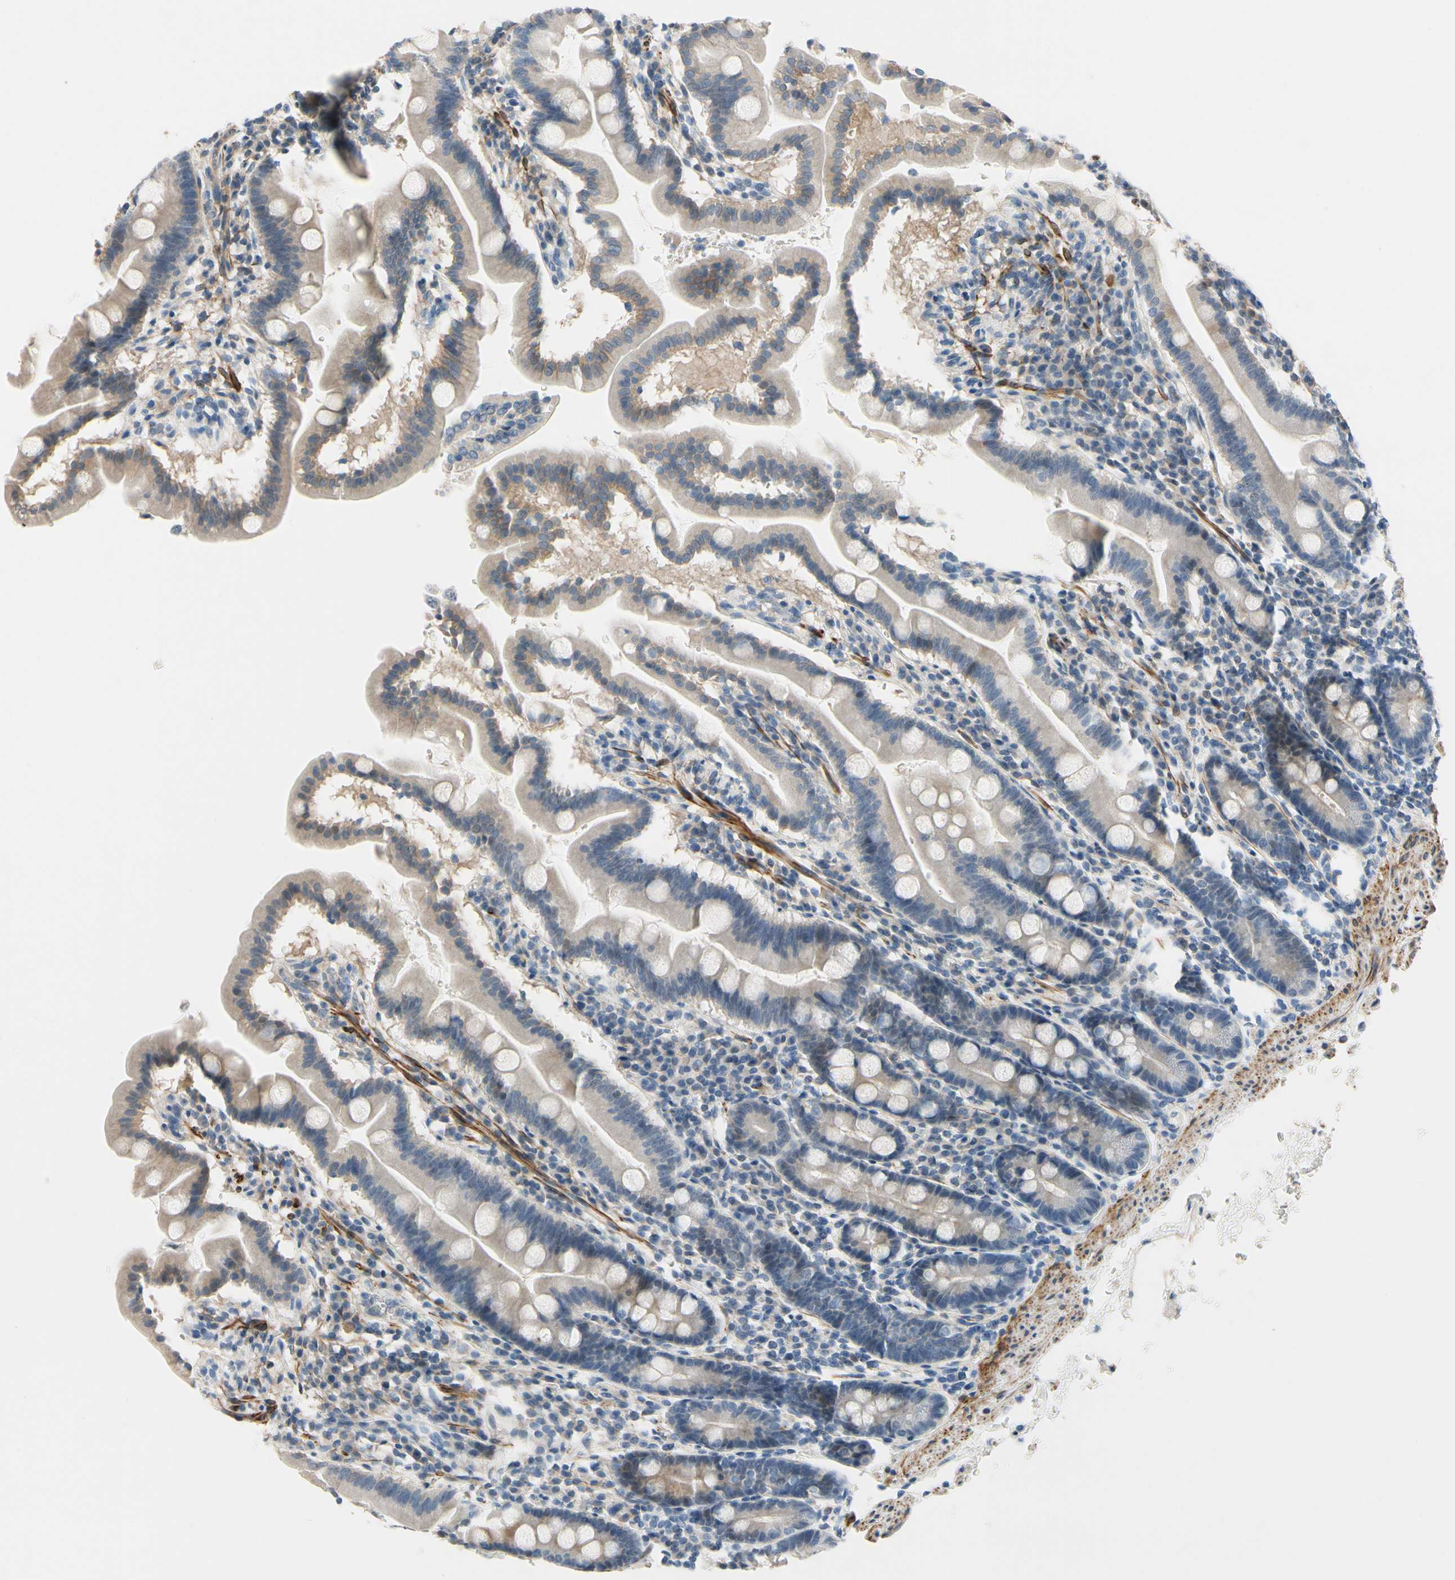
{"staining": {"intensity": "negative", "quantity": "none", "location": "none"}, "tissue": "duodenum", "cell_type": "Glandular cells", "image_type": "normal", "snomed": [{"axis": "morphology", "description": "Normal tissue, NOS"}, {"axis": "topography", "description": "Duodenum"}], "caption": "There is no significant positivity in glandular cells of duodenum. (Brightfield microscopy of DAB immunohistochemistry (IHC) at high magnification).", "gene": "SLC27A6", "patient": {"sex": "male", "age": 50}}